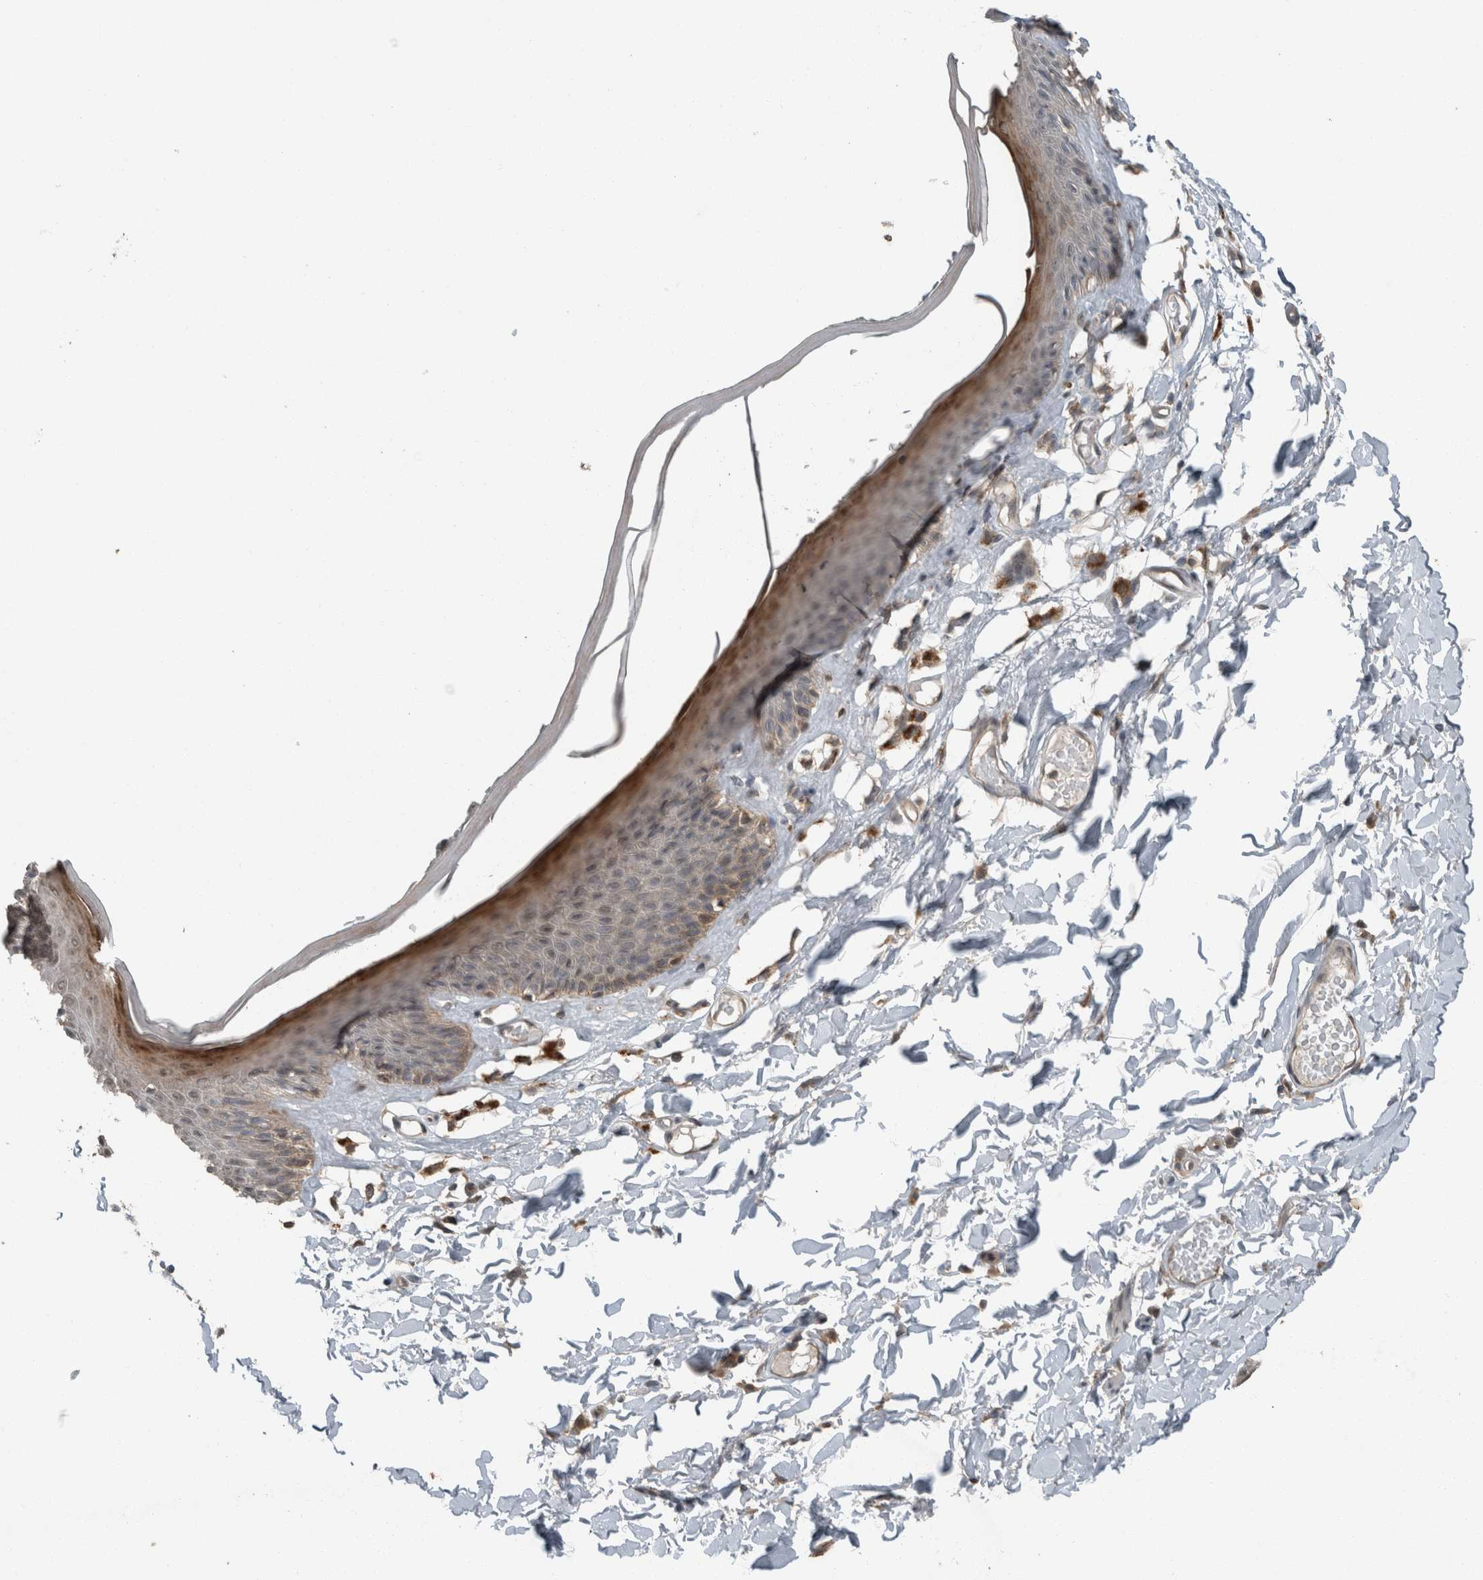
{"staining": {"intensity": "moderate", "quantity": "<25%", "location": "cytoplasmic/membranous"}, "tissue": "skin", "cell_type": "Epidermal cells", "image_type": "normal", "snomed": [{"axis": "morphology", "description": "Normal tissue, NOS"}, {"axis": "topography", "description": "Vulva"}], "caption": "Skin stained for a protein (brown) demonstrates moderate cytoplasmic/membranous positive positivity in about <25% of epidermal cells.", "gene": "MYO1E", "patient": {"sex": "female", "age": 73}}